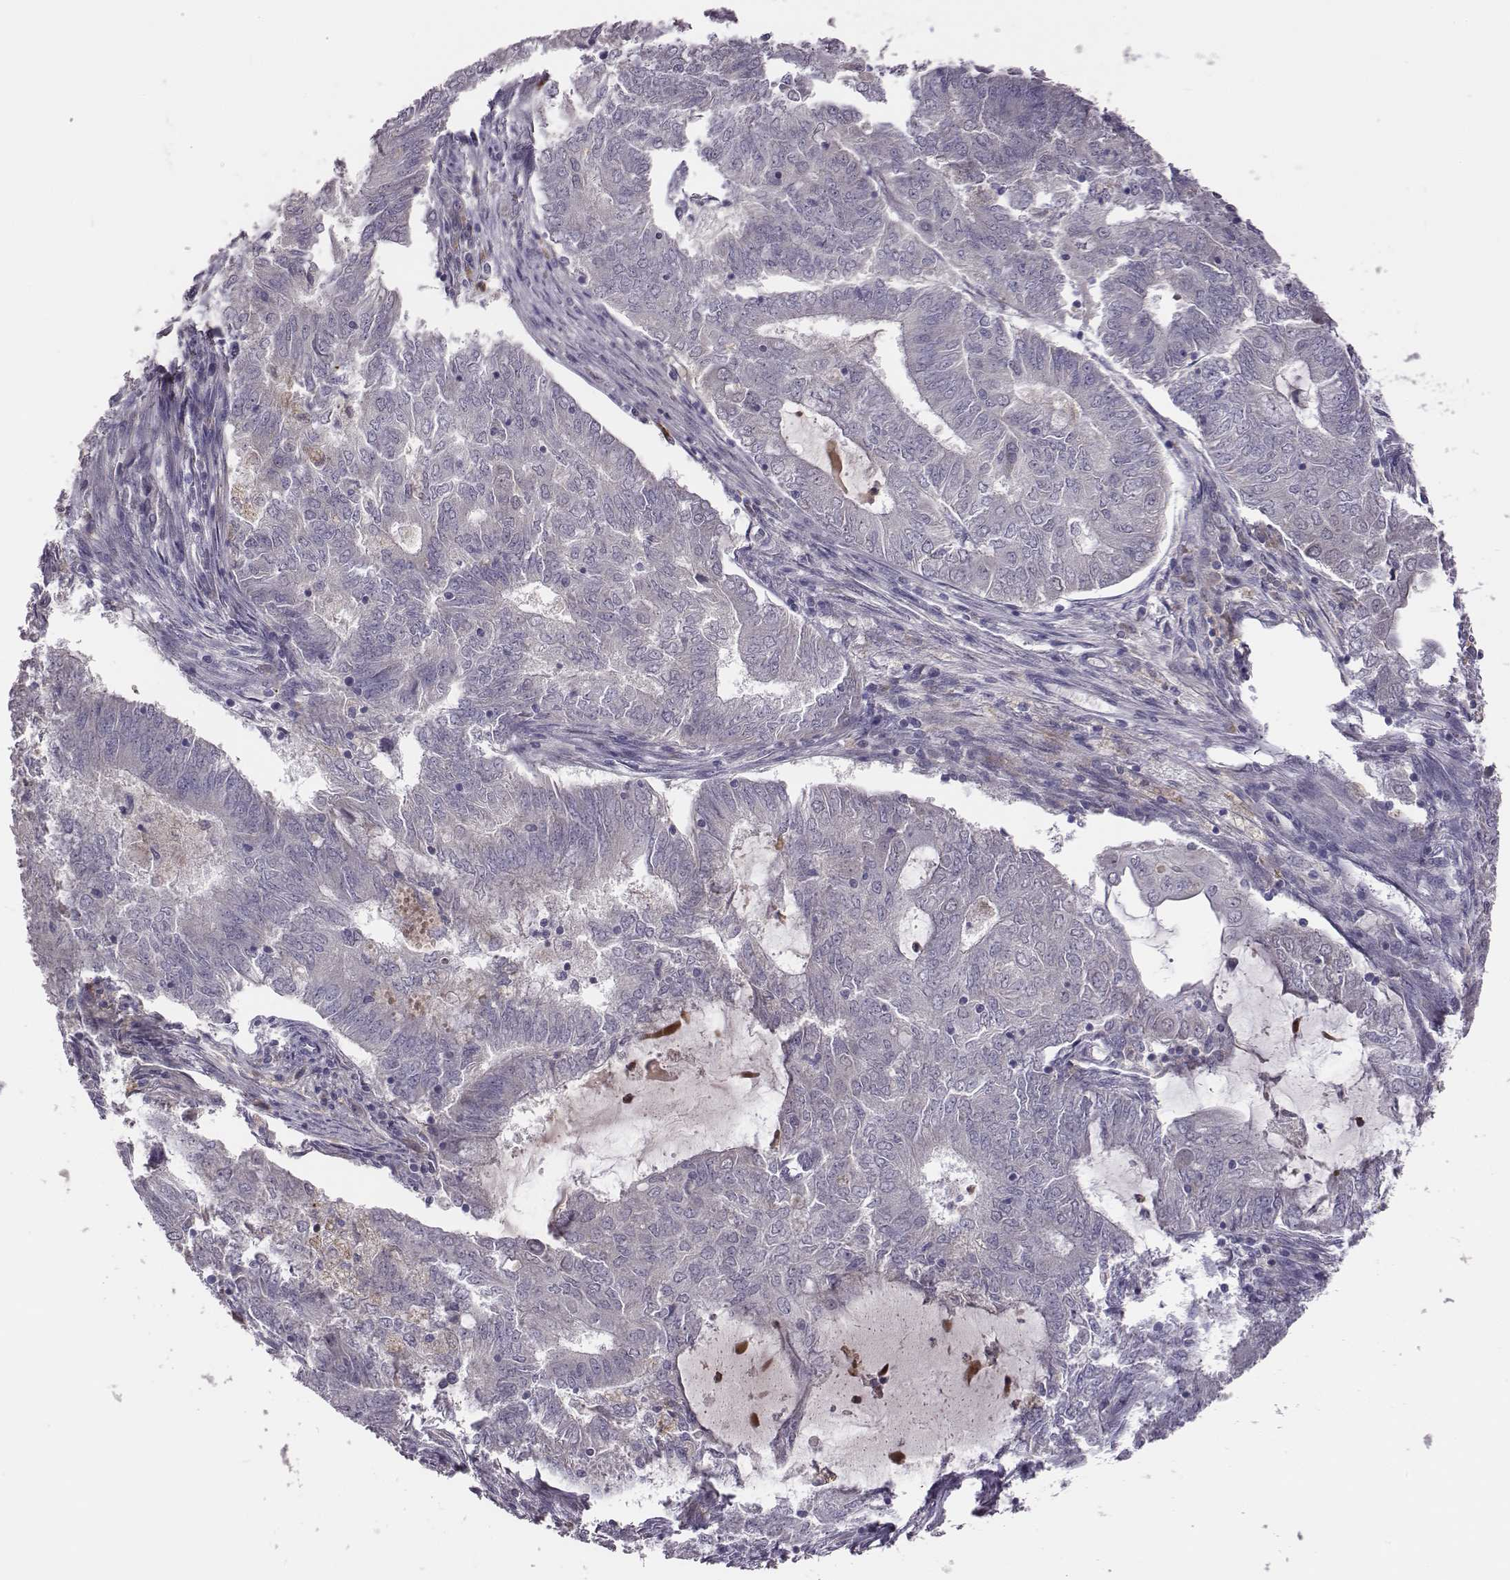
{"staining": {"intensity": "negative", "quantity": "none", "location": "none"}, "tissue": "endometrial cancer", "cell_type": "Tumor cells", "image_type": "cancer", "snomed": [{"axis": "morphology", "description": "Adenocarcinoma, NOS"}, {"axis": "topography", "description": "Endometrium"}], "caption": "DAB immunohistochemical staining of human adenocarcinoma (endometrial) shows no significant staining in tumor cells.", "gene": "KMO", "patient": {"sex": "female", "age": 62}}